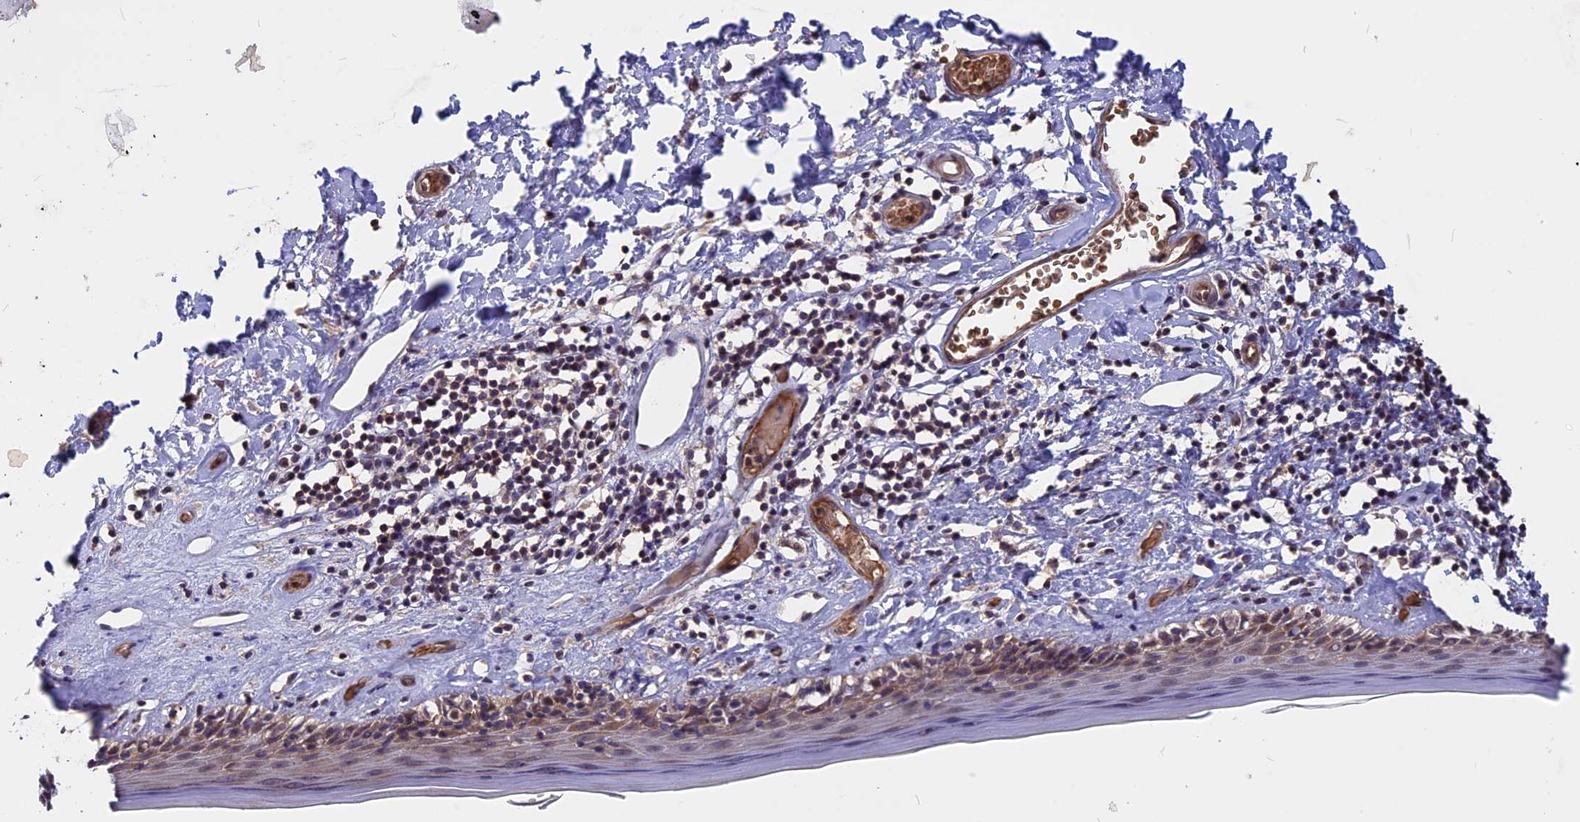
{"staining": {"intensity": "moderate", "quantity": "<25%", "location": "cytoplasmic/membranous,nuclear"}, "tissue": "skin", "cell_type": "Epidermal cells", "image_type": "normal", "snomed": [{"axis": "morphology", "description": "Normal tissue, NOS"}, {"axis": "topography", "description": "Adipose tissue"}, {"axis": "topography", "description": "Vascular tissue"}, {"axis": "topography", "description": "Vulva"}, {"axis": "topography", "description": "Peripheral nerve tissue"}], "caption": "Immunohistochemistry (IHC) image of normal skin stained for a protein (brown), which reveals low levels of moderate cytoplasmic/membranous,nuclear staining in approximately <25% of epidermal cells.", "gene": "ZC3H10", "patient": {"sex": "female", "age": 86}}